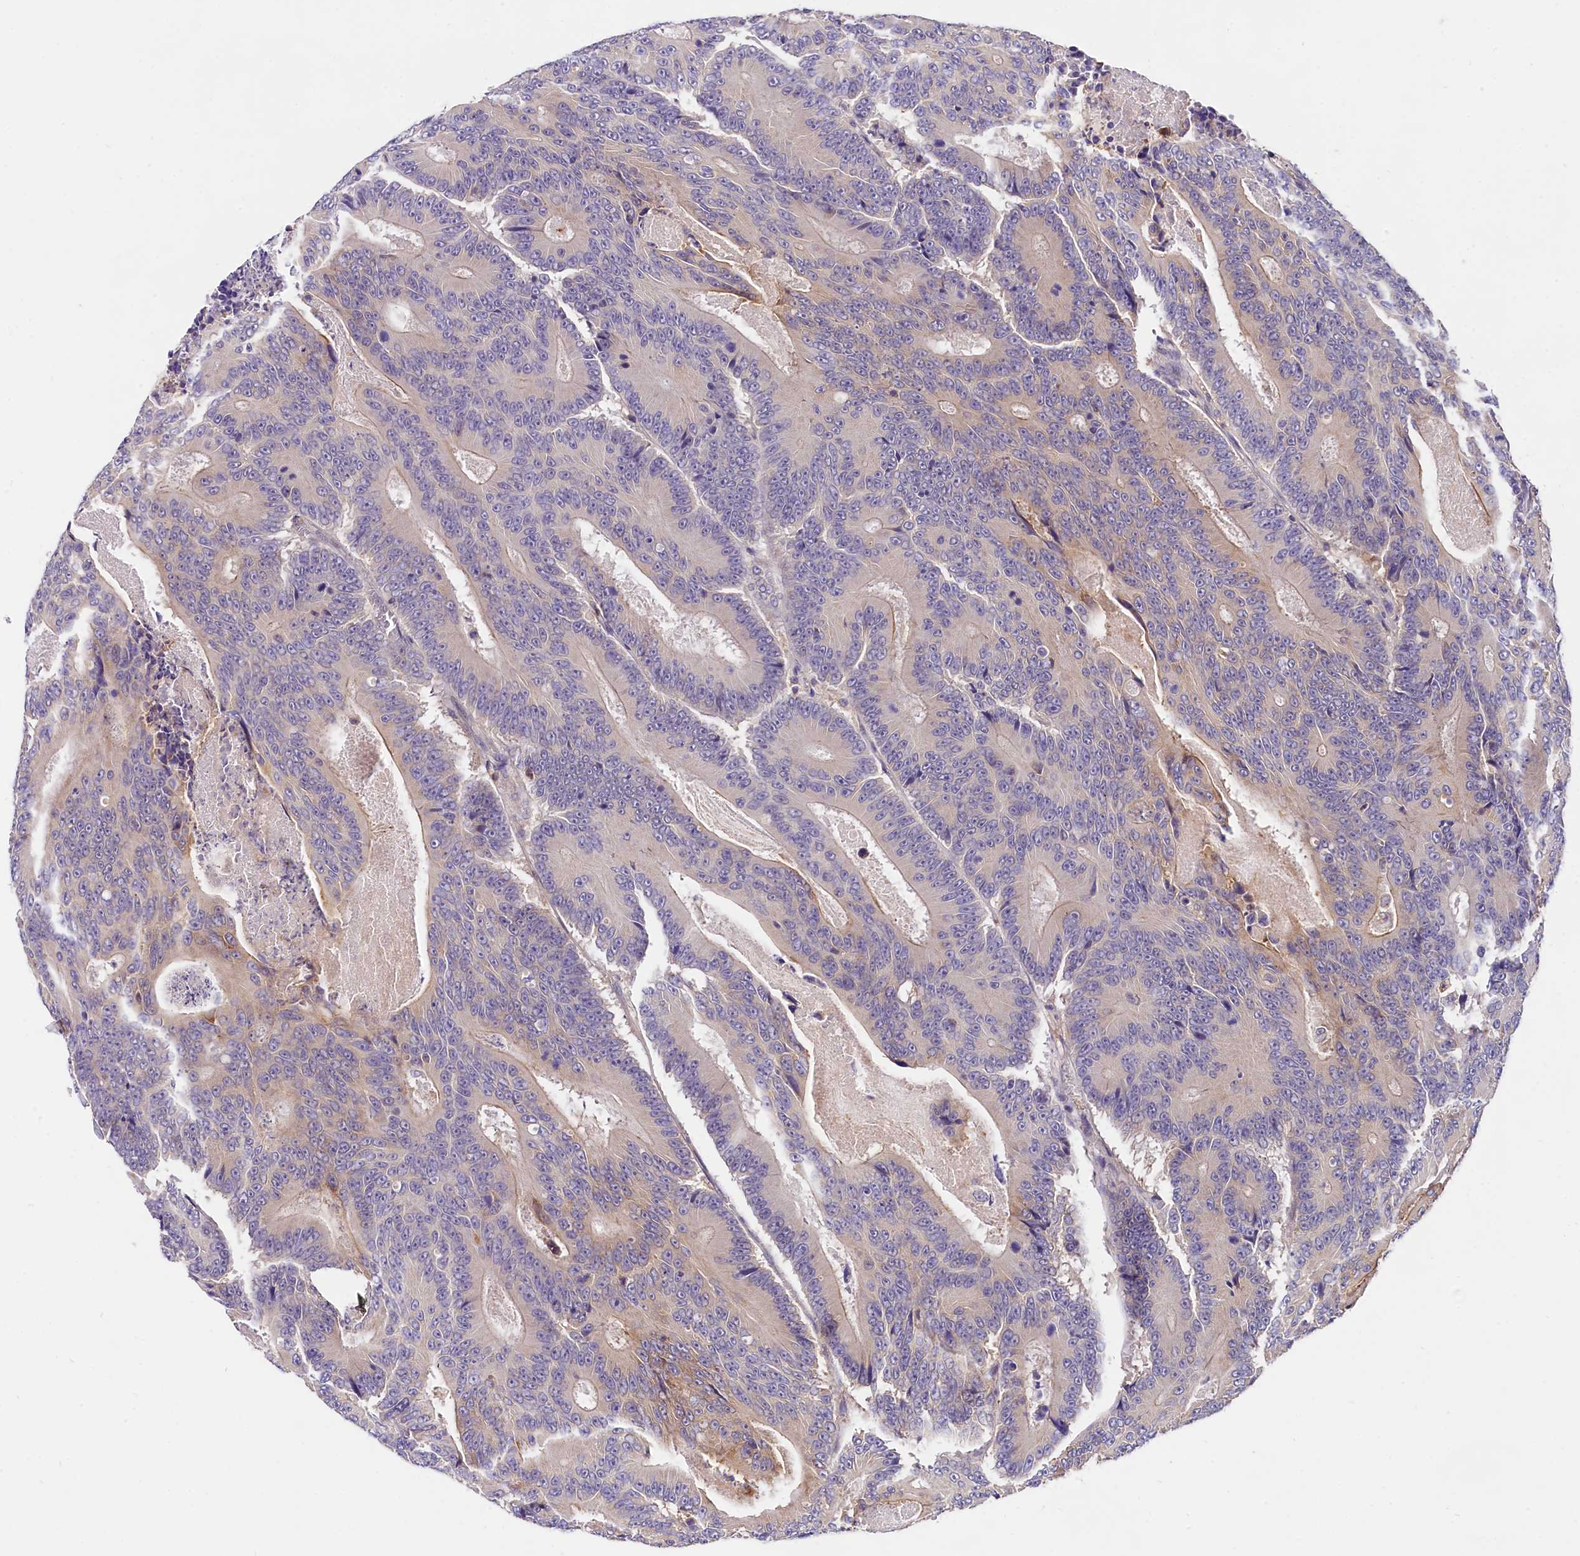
{"staining": {"intensity": "negative", "quantity": "none", "location": "none"}, "tissue": "colorectal cancer", "cell_type": "Tumor cells", "image_type": "cancer", "snomed": [{"axis": "morphology", "description": "Adenocarcinoma, NOS"}, {"axis": "topography", "description": "Colon"}], "caption": "The IHC micrograph has no significant positivity in tumor cells of colorectal cancer (adenocarcinoma) tissue.", "gene": "OAS3", "patient": {"sex": "male", "age": 83}}